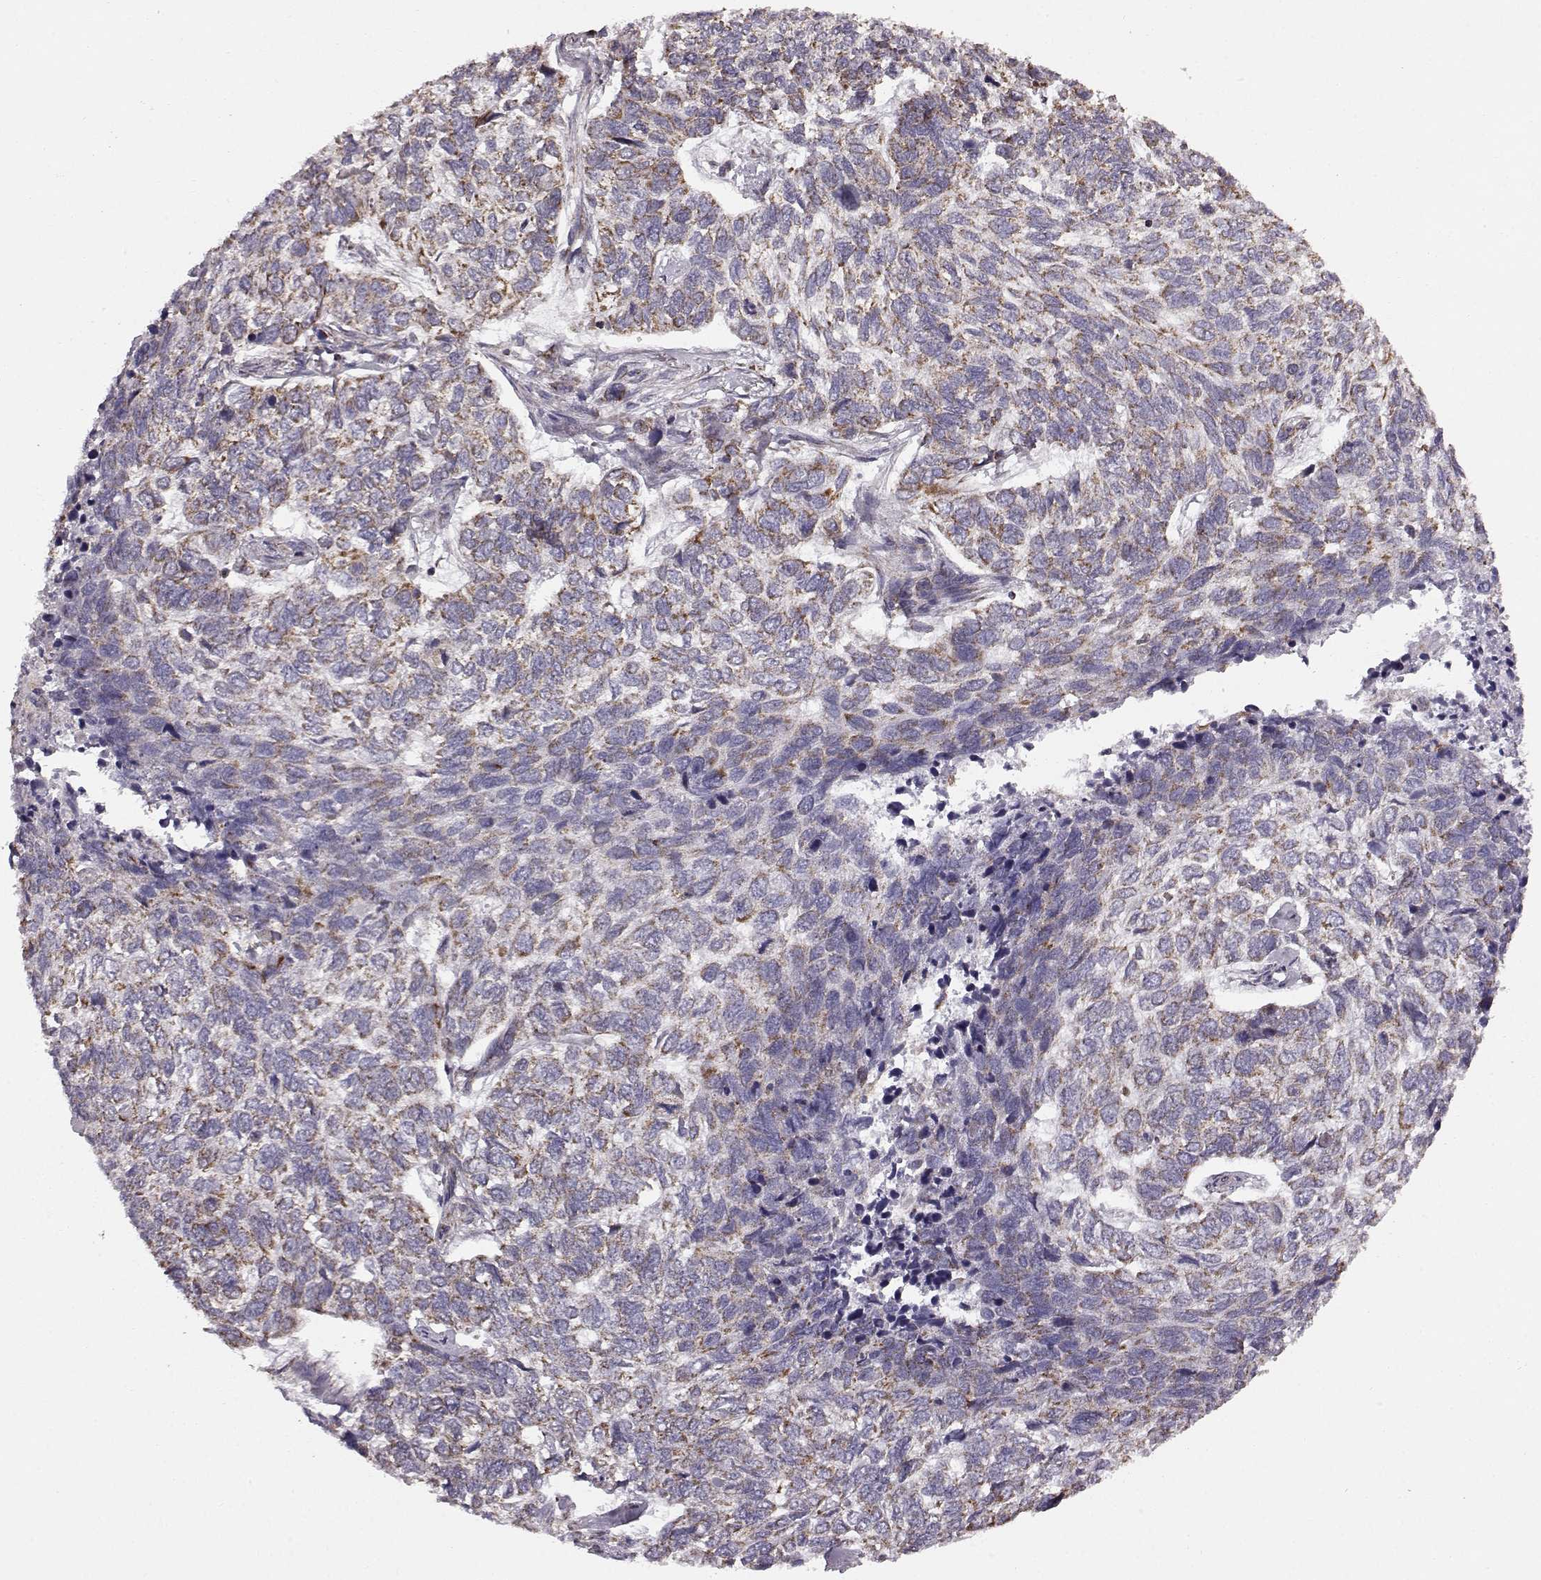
{"staining": {"intensity": "moderate", "quantity": ">75%", "location": "cytoplasmic/membranous"}, "tissue": "skin cancer", "cell_type": "Tumor cells", "image_type": "cancer", "snomed": [{"axis": "morphology", "description": "Basal cell carcinoma"}, {"axis": "topography", "description": "Skin"}], "caption": "Human skin cancer stained with a brown dye displays moderate cytoplasmic/membranous positive expression in approximately >75% of tumor cells.", "gene": "FAM8A1", "patient": {"sex": "female", "age": 65}}